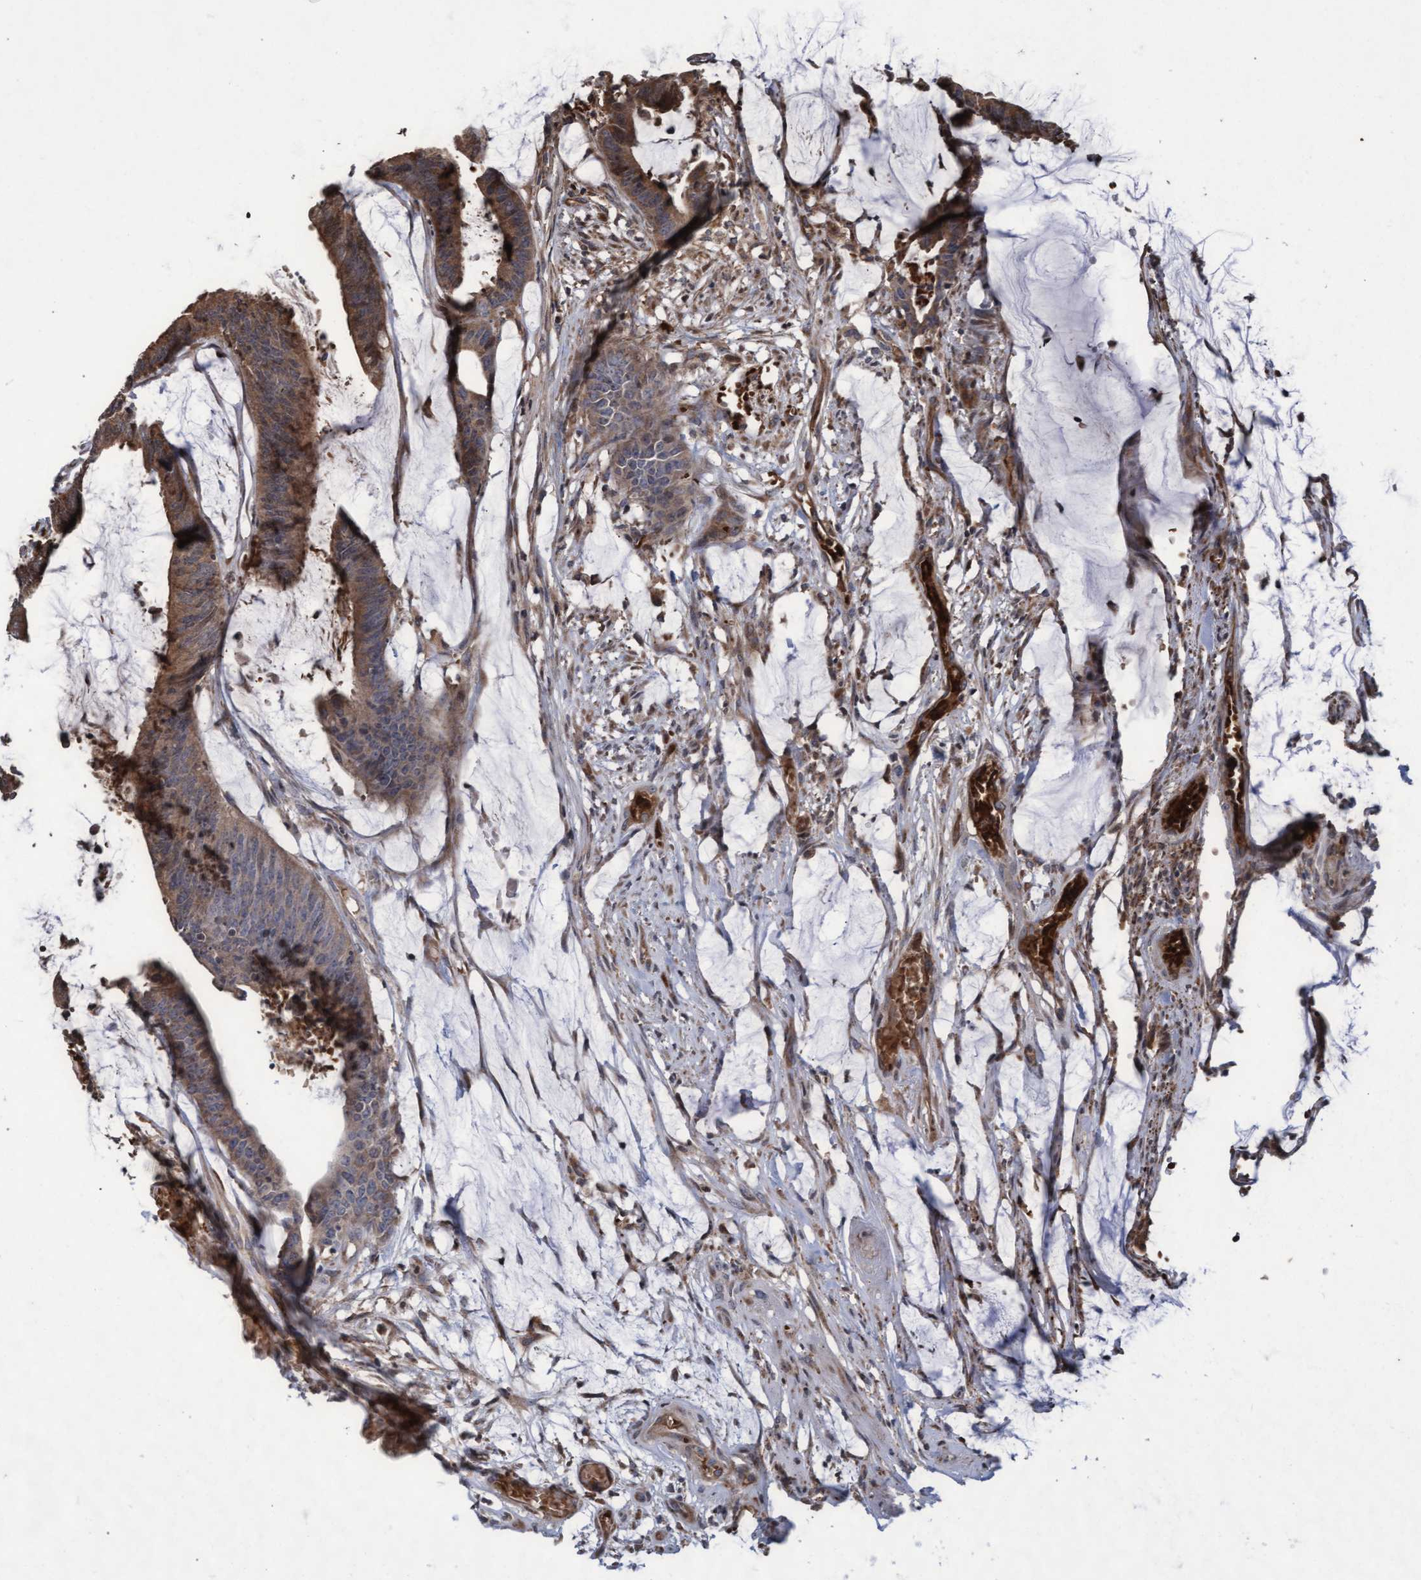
{"staining": {"intensity": "moderate", "quantity": ">75%", "location": "cytoplasmic/membranous"}, "tissue": "colorectal cancer", "cell_type": "Tumor cells", "image_type": "cancer", "snomed": [{"axis": "morphology", "description": "Adenocarcinoma, NOS"}, {"axis": "topography", "description": "Rectum"}], "caption": "This photomicrograph exhibits IHC staining of human colorectal adenocarcinoma, with medium moderate cytoplasmic/membranous expression in approximately >75% of tumor cells.", "gene": "KCNC2", "patient": {"sex": "female", "age": 66}}